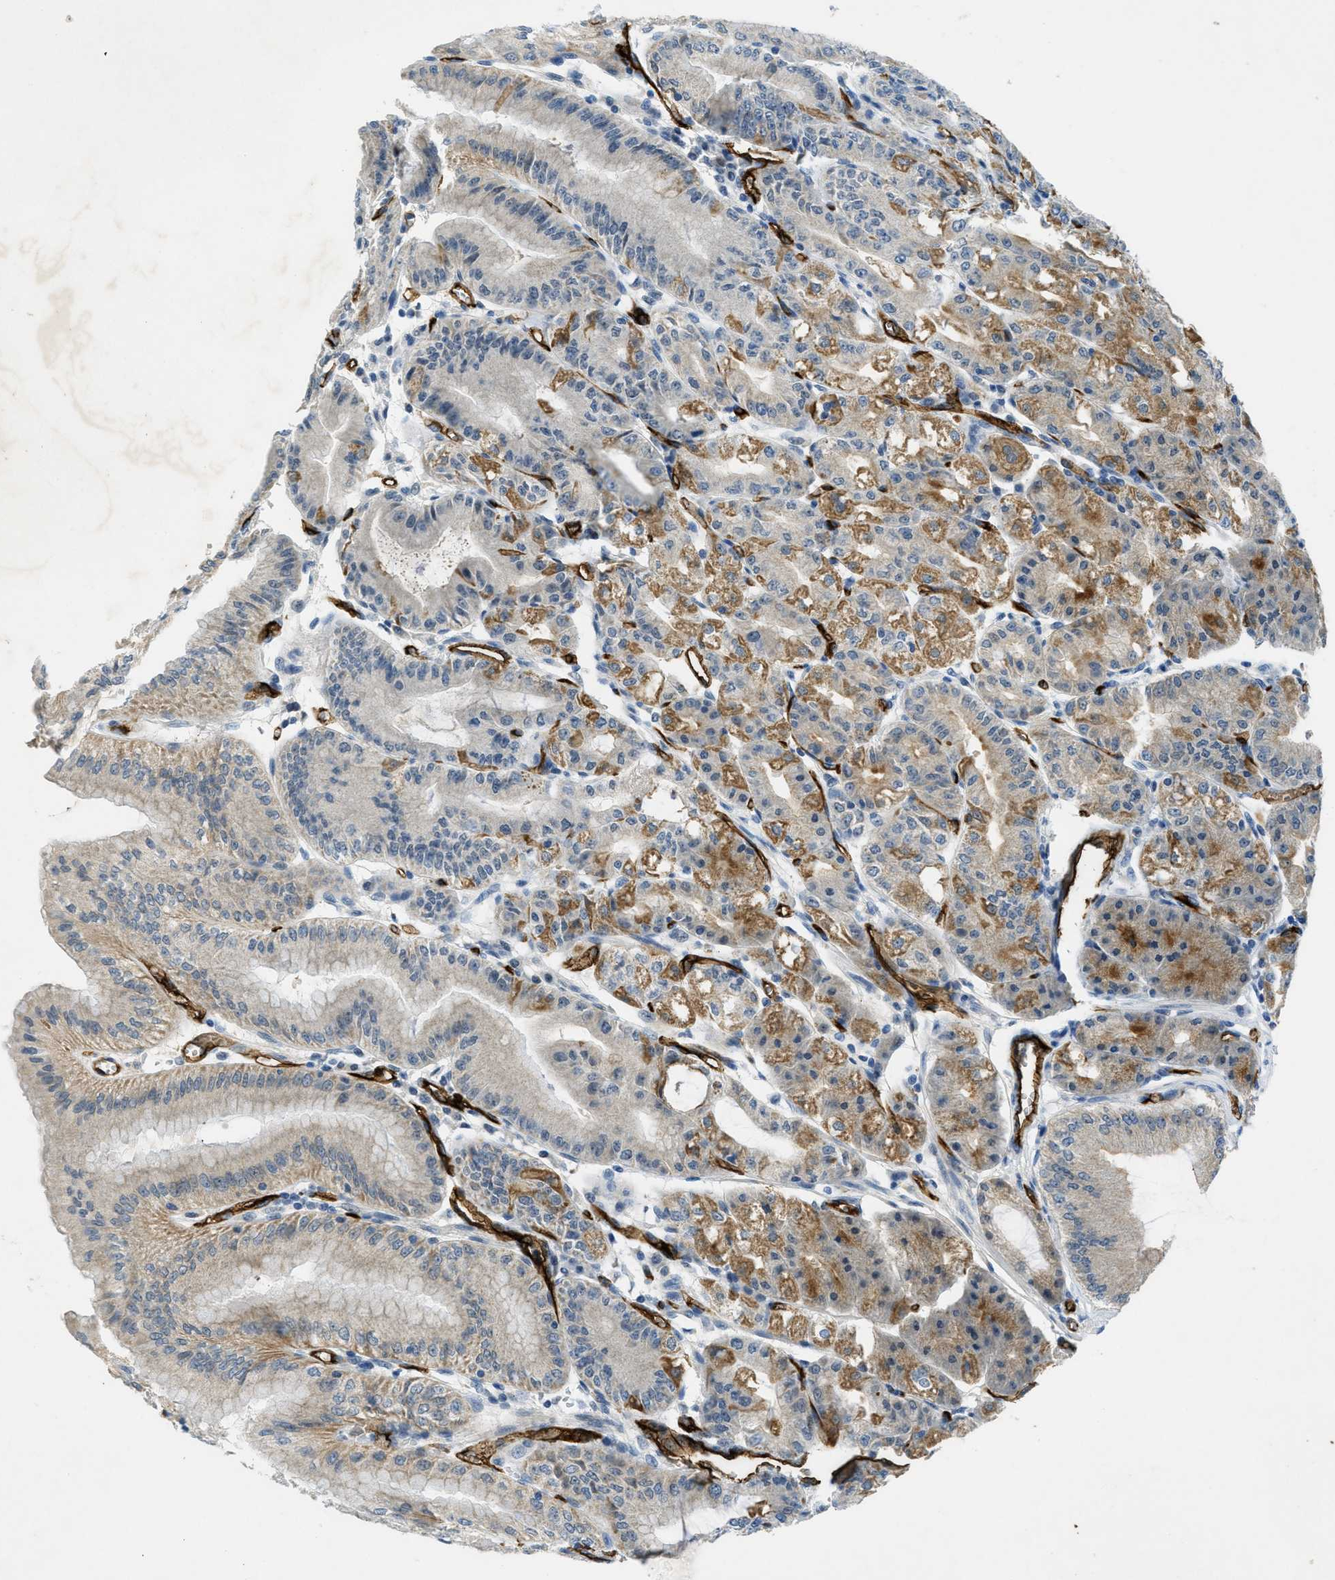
{"staining": {"intensity": "moderate", "quantity": "25%-75%", "location": "cytoplasmic/membranous"}, "tissue": "stomach", "cell_type": "Glandular cells", "image_type": "normal", "snomed": [{"axis": "morphology", "description": "Normal tissue, NOS"}, {"axis": "topography", "description": "Stomach, lower"}], "caption": "Protein staining displays moderate cytoplasmic/membranous expression in approximately 25%-75% of glandular cells in unremarkable stomach.", "gene": "SLCO2A1", "patient": {"sex": "male", "age": 71}}